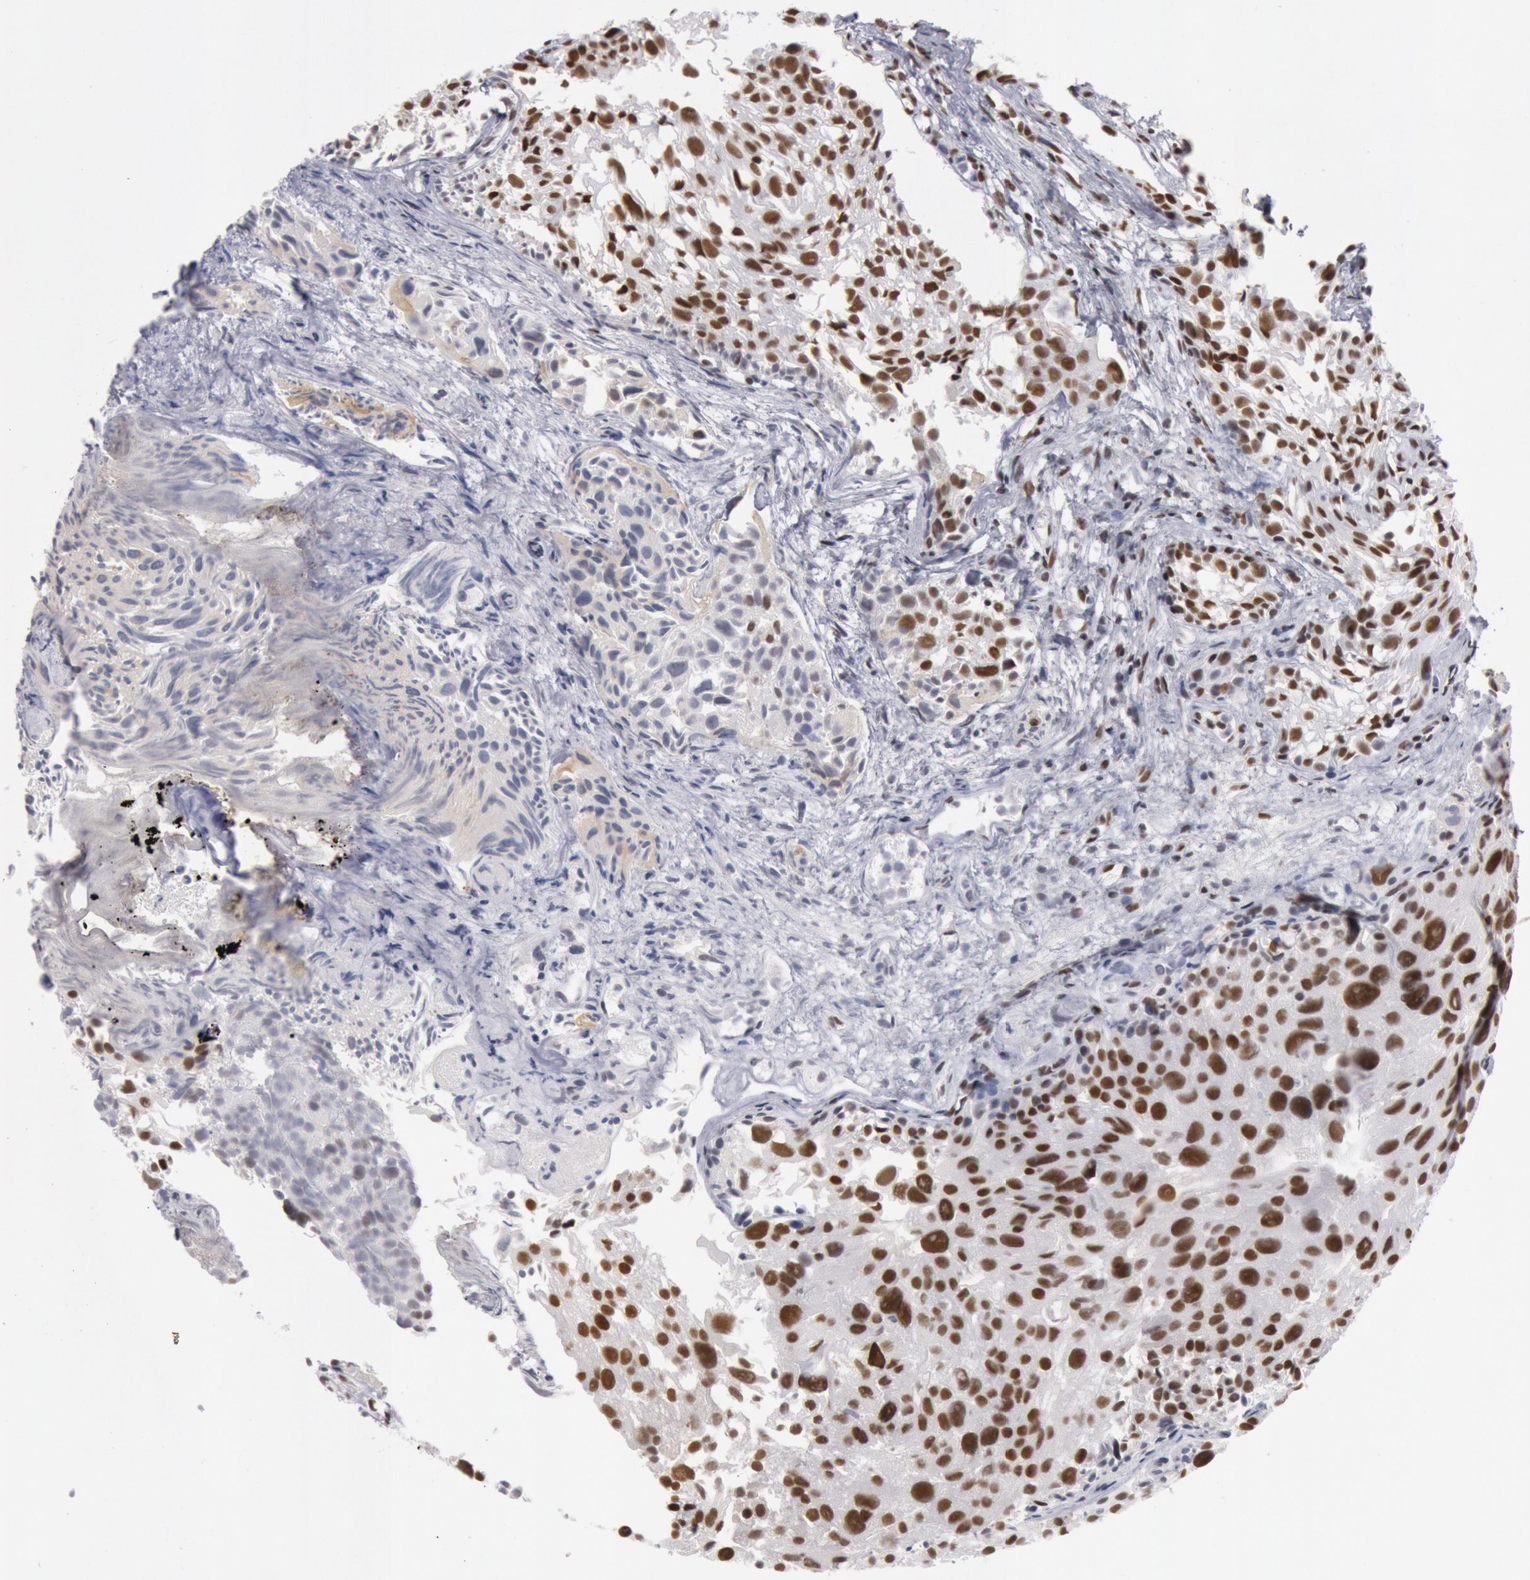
{"staining": {"intensity": "moderate", "quantity": "25%-75%", "location": "nuclear"}, "tissue": "urothelial cancer", "cell_type": "Tumor cells", "image_type": "cancer", "snomed": [{"axis": "morphology", "description": "Urothelial carcinoma, High grade"}, {"axis": "topography", "description": "Urinary bladder"}], "caption": "Tumor cells demonstrate moderate nuclear staining in about 25%-75% of cells in urothelial carcinoma (high-grade). (IHC, brightfield microscopy, high magnification).", "gene": "ESS2", "patient": {"sex": "female", "age": 78}}